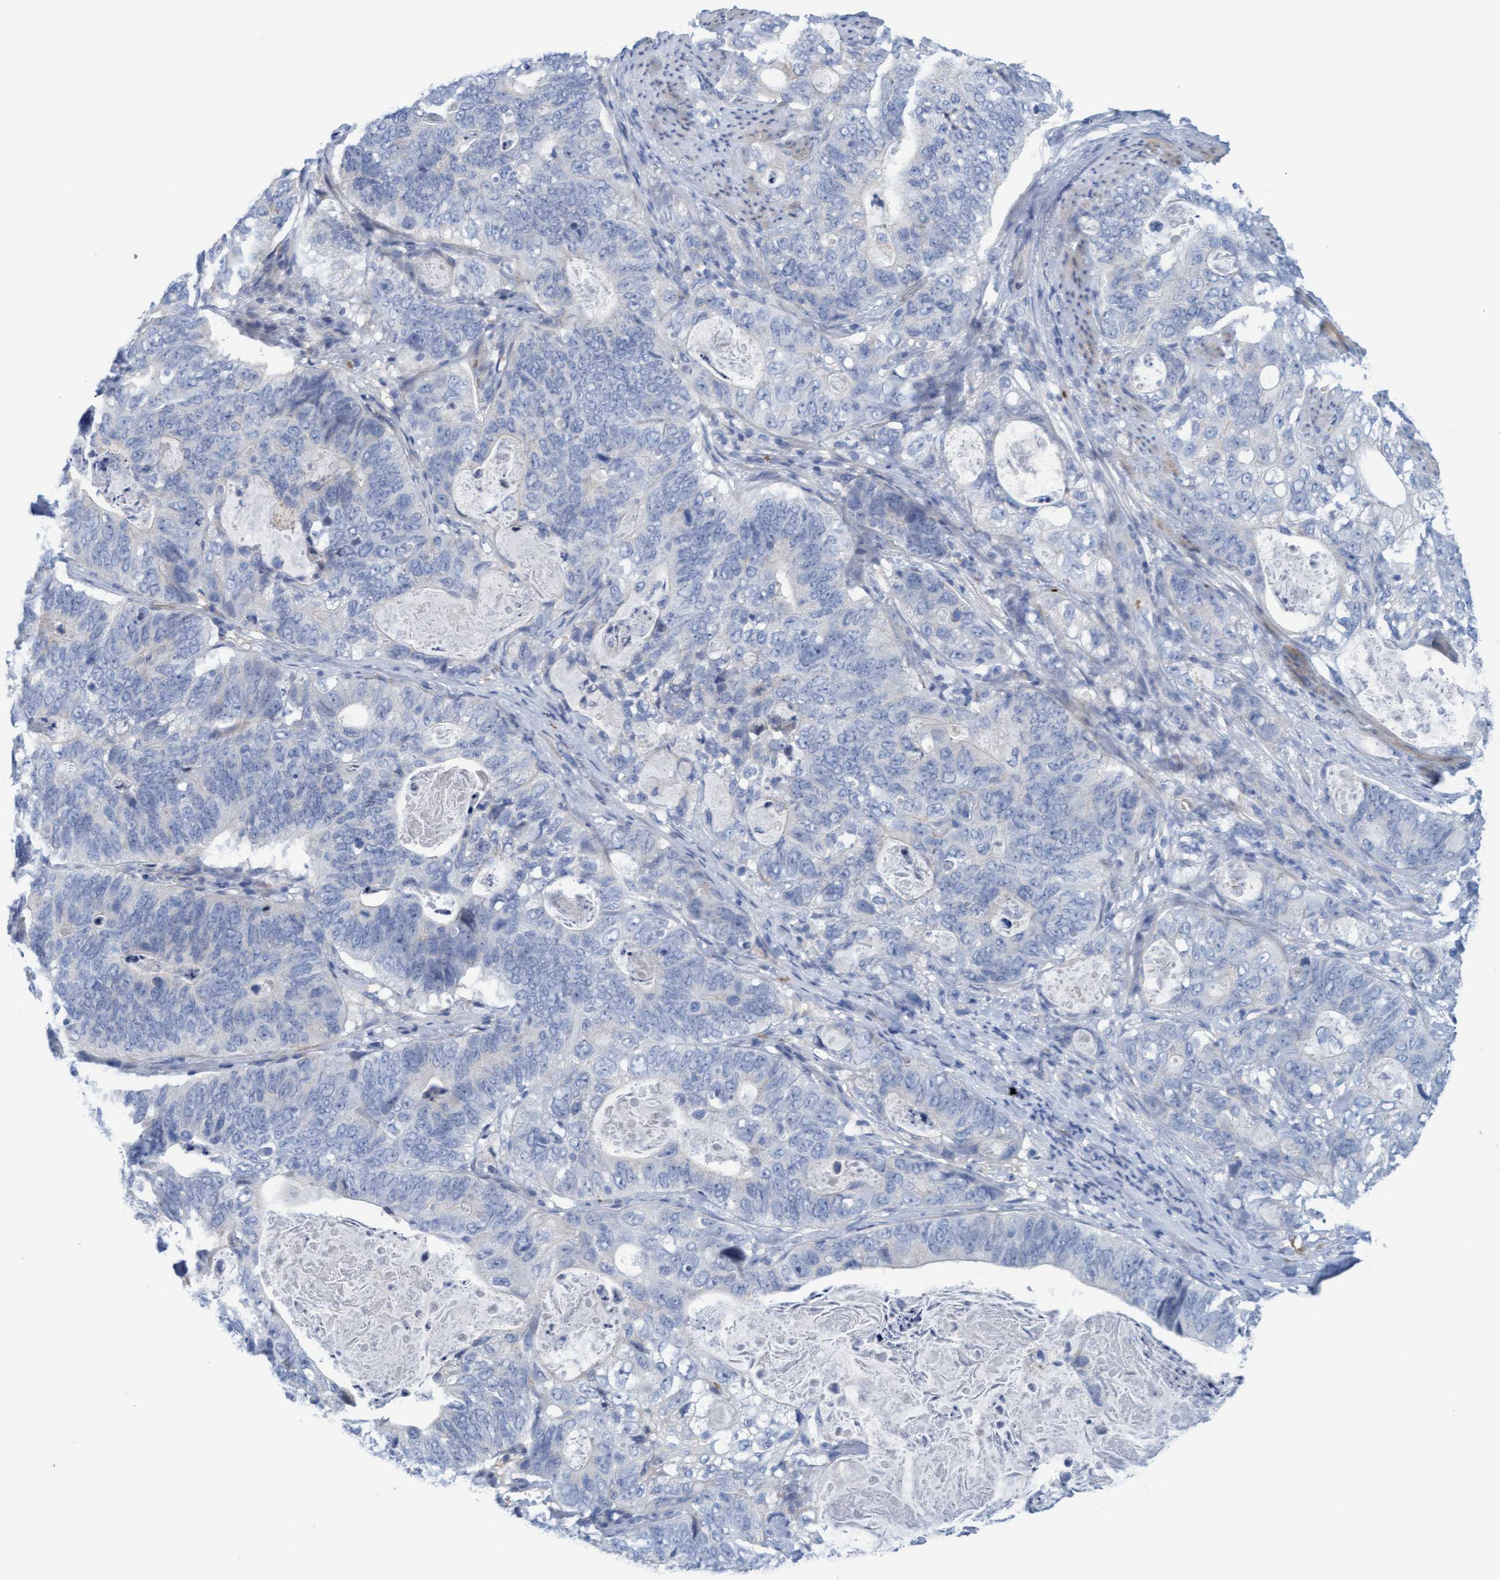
{"staining": {"intensity": "negative", "quantity": "none", "location": "none"}, "tissue": "stomach cancer", "cell_type": "Tumor cells", "image_type": "cancer", "snomed": [{"axis": "morphology", "description": "Normal tissue, NOS"}, {"axis": "morphology", "description": "Adenocarcinoma, NOS"}, {"axis": "topography", "description": "Stomach"}], "caption": "Immunohistochemistry photomicrograph of neoplastic tissue: human stomach cancer (adenocarcinoma) stained with DAB reveals no significant protein positivity in tumor cells.", "gene": "P2RX5", "patient": {"sex": "female", "age": 89}}